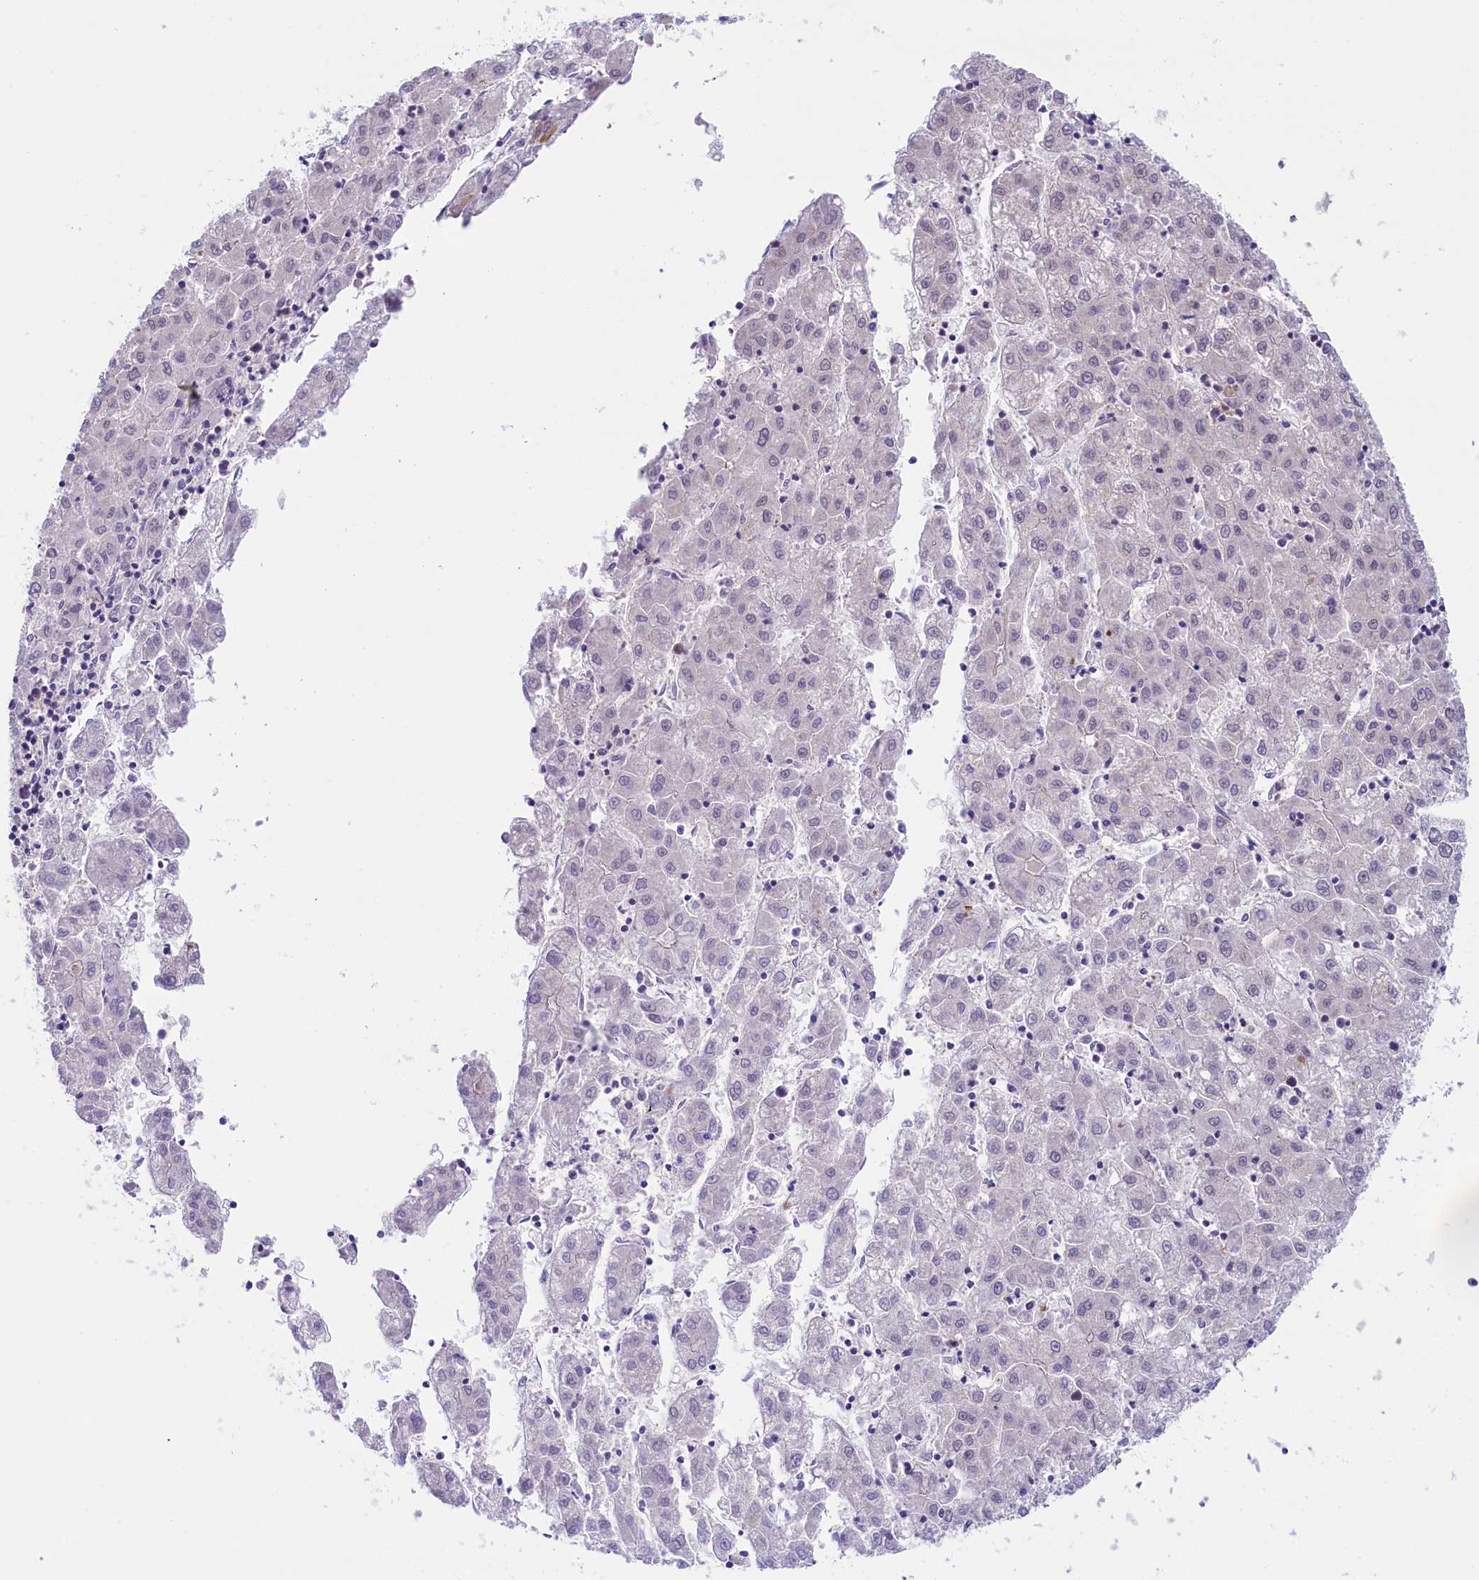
{"staining": {"intensity": "negative", "quantity": "none", "location": "none"}, "tissue": "liver cancer", "cell_type": "Tumor cells", "image_type": "cancer", "snomed": [{"axis": "morphology", "description": "Carcinoma, Hepatocellular, NOS"}, {"axis": "topography", "description": "Liver"}], "caption": "High power microscopy photomicrograph of an immunohistochemistry (IHC) image of liver cancer (hepatocellular carcinoma), revealing no significant positivity in tumor cells.", "gene": "FCHO1", "patient": {"sex": "male", "age": 72}}